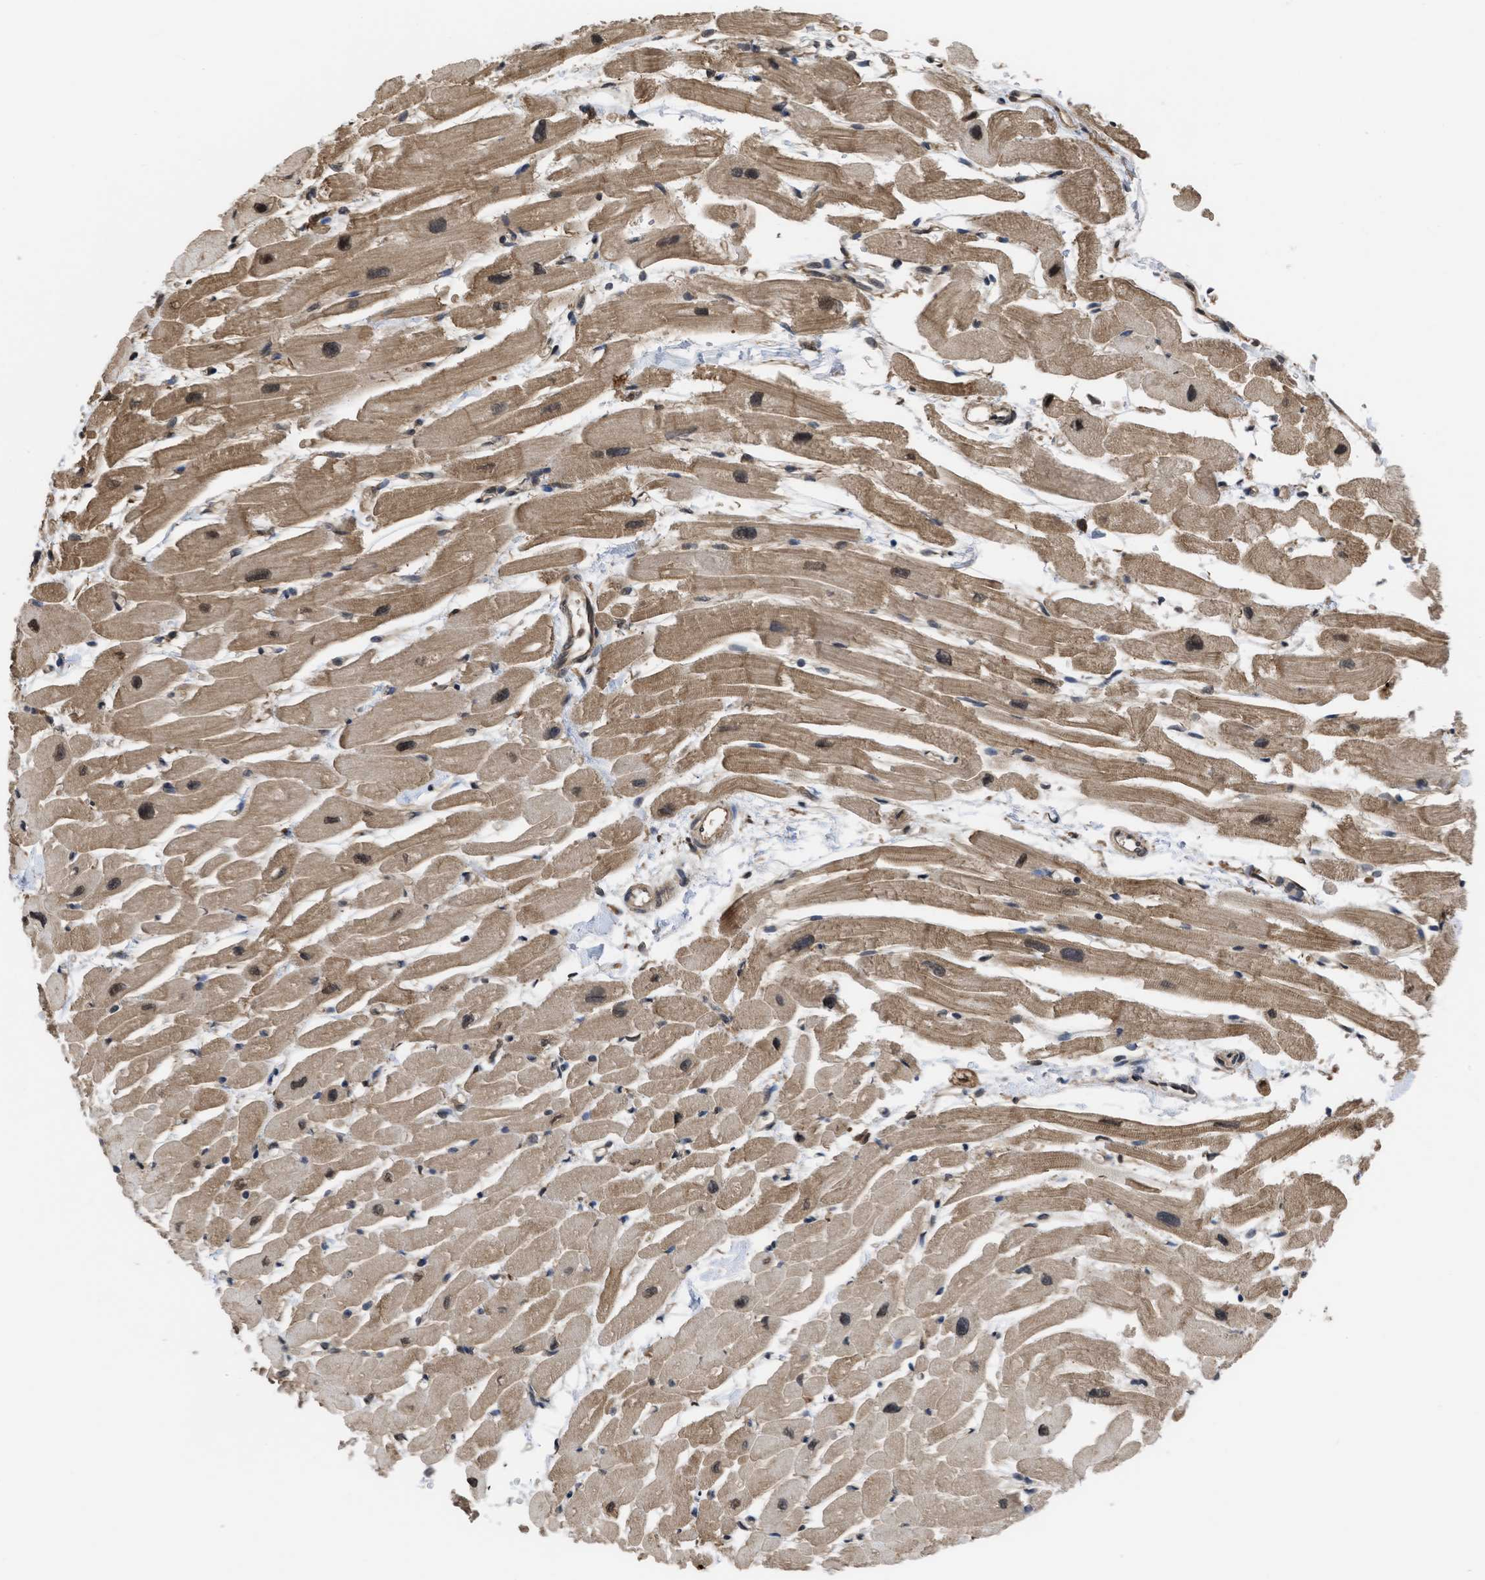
{"staining": {"intensity": "moderate", "quantity": ">75%", "location": "cytoplasmic/membranous,nuclear"}, "tissue": "heart muscle", "cell_type": "Cardiomyocytes", "image_type": "normal", "snomed": [{"axis": "morphology", "description": "Normal tissue, NOS"}, {"axis": "topography", "description": "Heart"}], "caption": "A brown stain shows moderate cytoplasmic/membranous,nuclear expression of a protein in cardiomyocytes of benign human heart muscle. (Stains: DAB (3,3'-diaminobenzidine) in brown, nuclei in blue, Microscopy: brightfield microscopy at high magnification).", "gene": "YWHAG", "patient": {"sex": "female", "age": 54}}